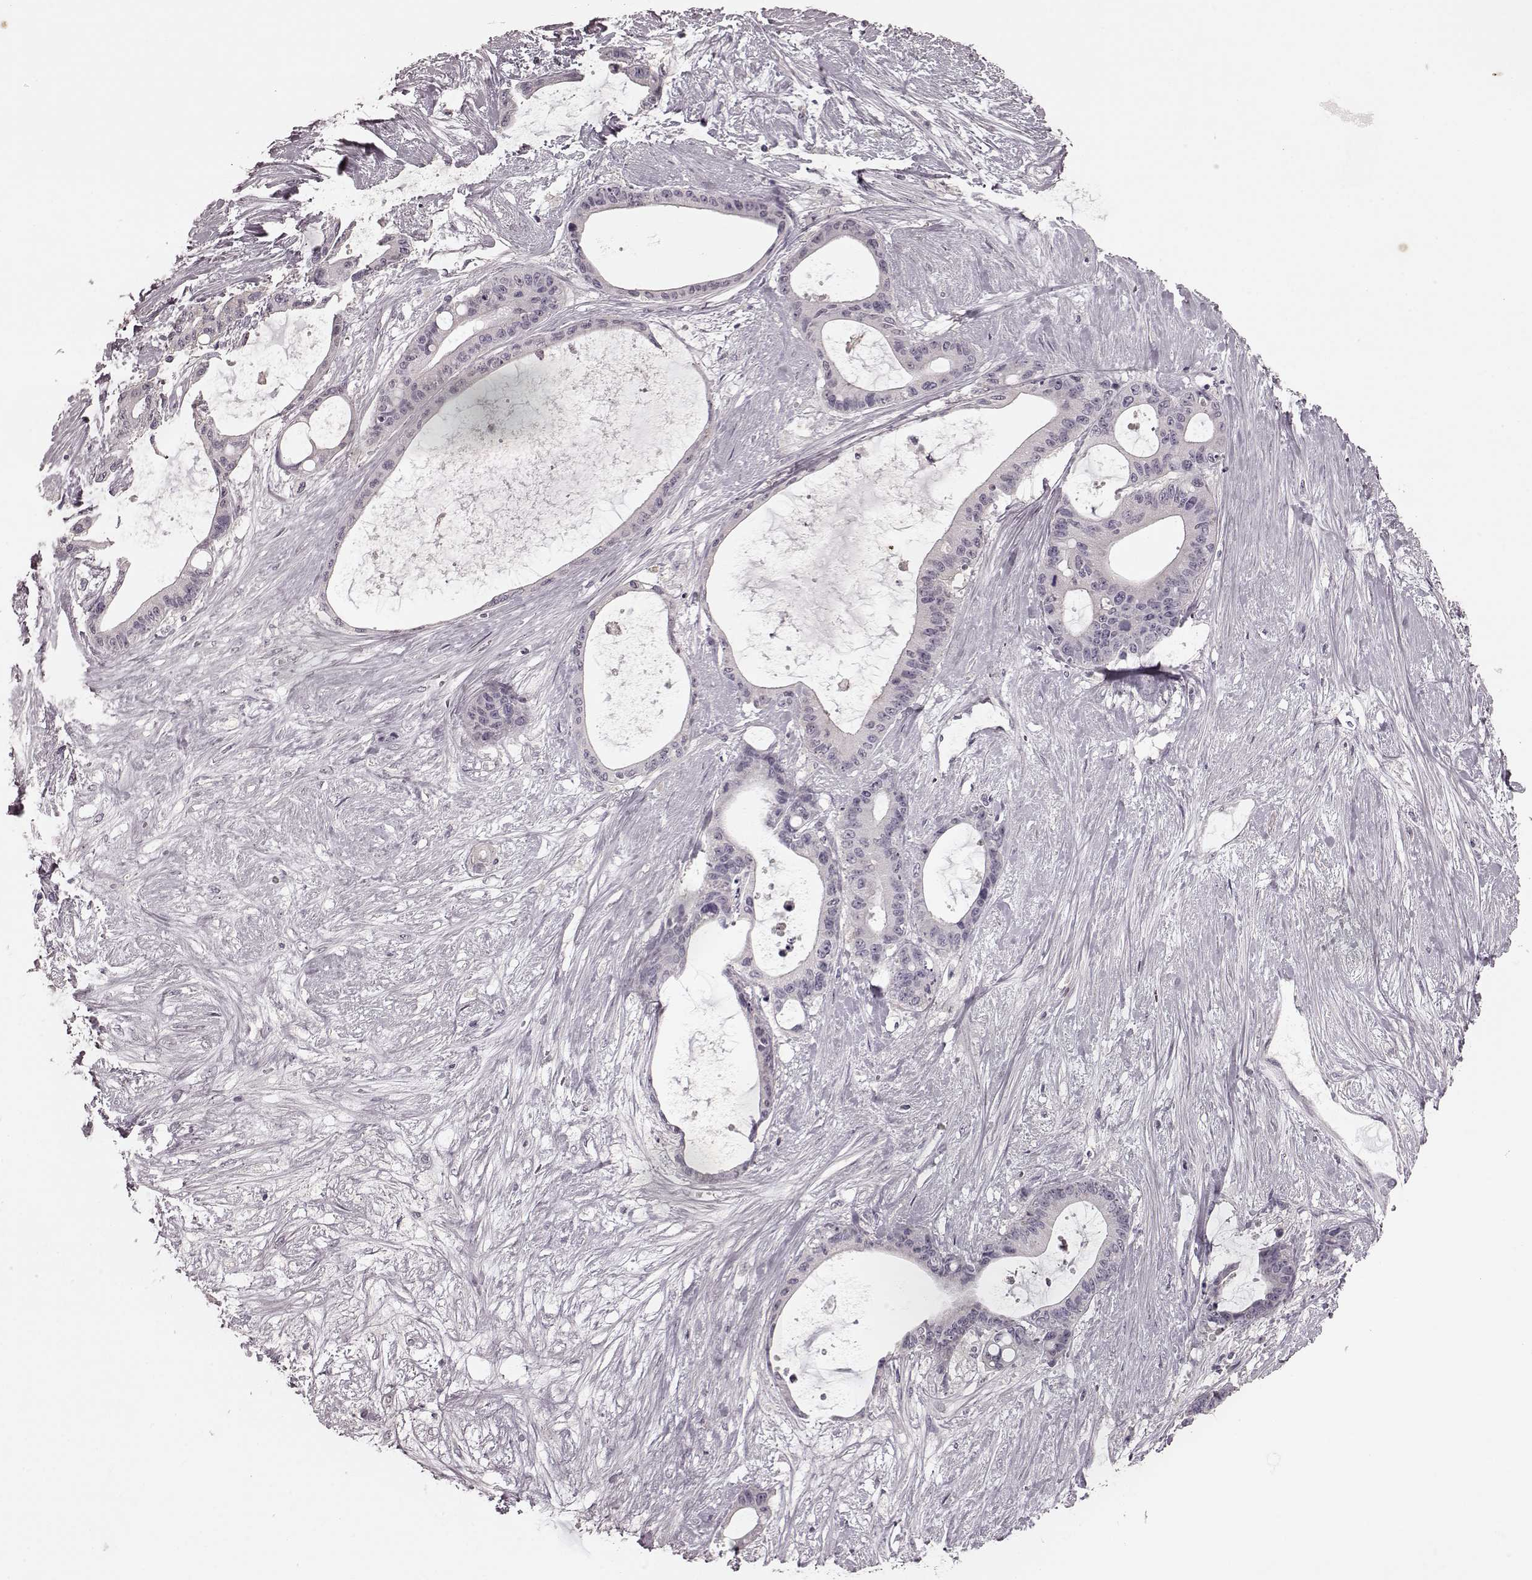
{"staining": {"intensity": "negative", "quantity": "none", "location": "none"}, "tissue": "liver cancer", "cell_type": "Tumor cells", "image_type": "cancer", "snomed": [{"axis": "morphology", "description": "Normal tissue, NOS"}, {"axis": "morphology", "description": "Cholangiocarcinoma"}, {"axis": "topography", "description": "Liver"}, {"axis": "topography", "description": "Peripheral nerve tissue"}], "caption": "Image shows no protein expression in tumor cells of liver cholangiocarcinoma tissue.", "gene": "CD28", "patient": {"sex": "female", "age": 73}}